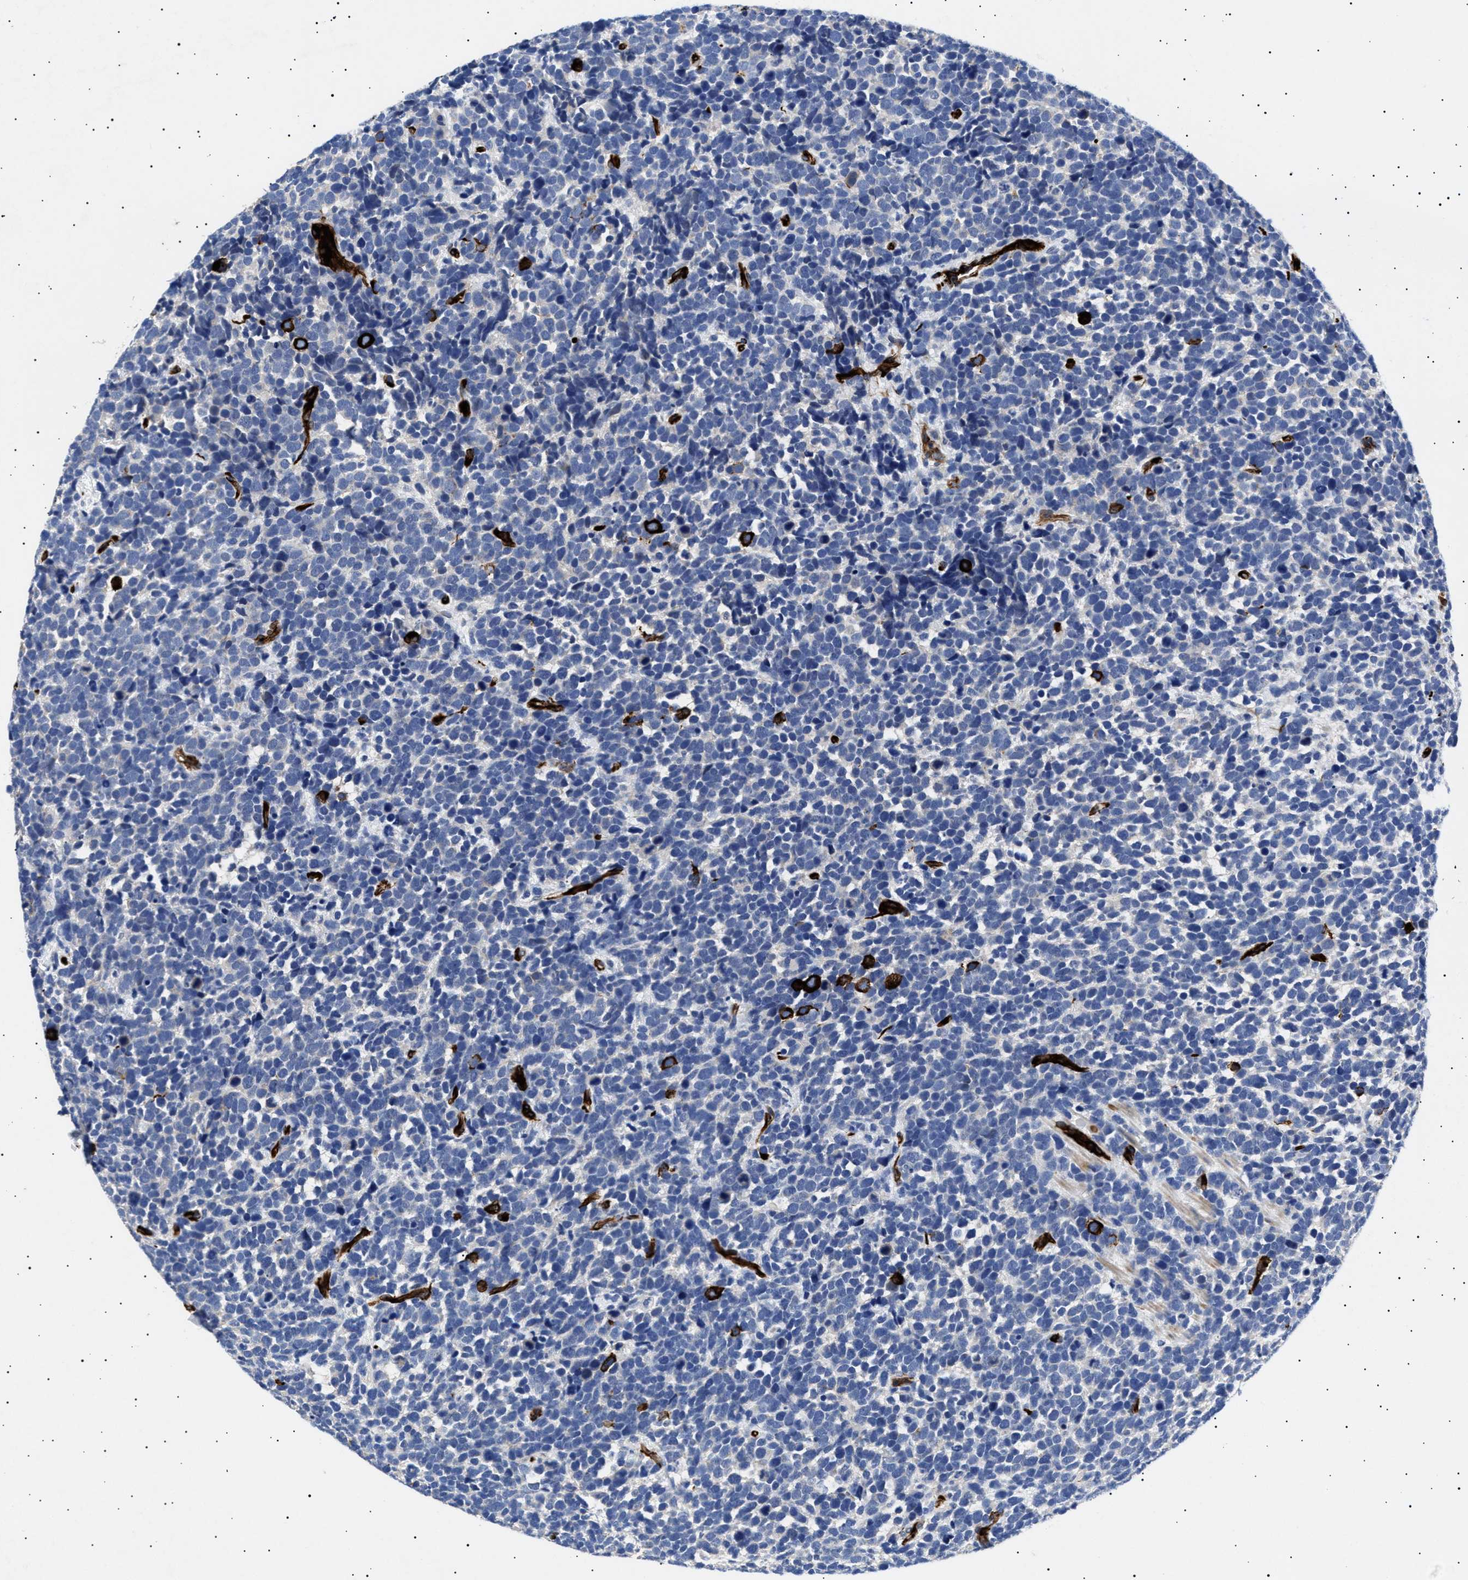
{"staining": {"intensity": "negative", "quantity": "none", "location": "none"}, "tissue": "urothelial cancer", "cell_type": "Tumor cells", "image_type": "cancer", "snomed": [{"axis": "morphology", "description": "Urothelial carcinoma, High grade"}, {"axis": "topography", "description": "Urinary bladder"}], "caption": "An IHC photomicrograph of urothelial cancer is shown. There is no staining in tumor cells of urothelial cancer.", "gene": "OLFML2A", "patient": {"sex": "female", "age": 82}}